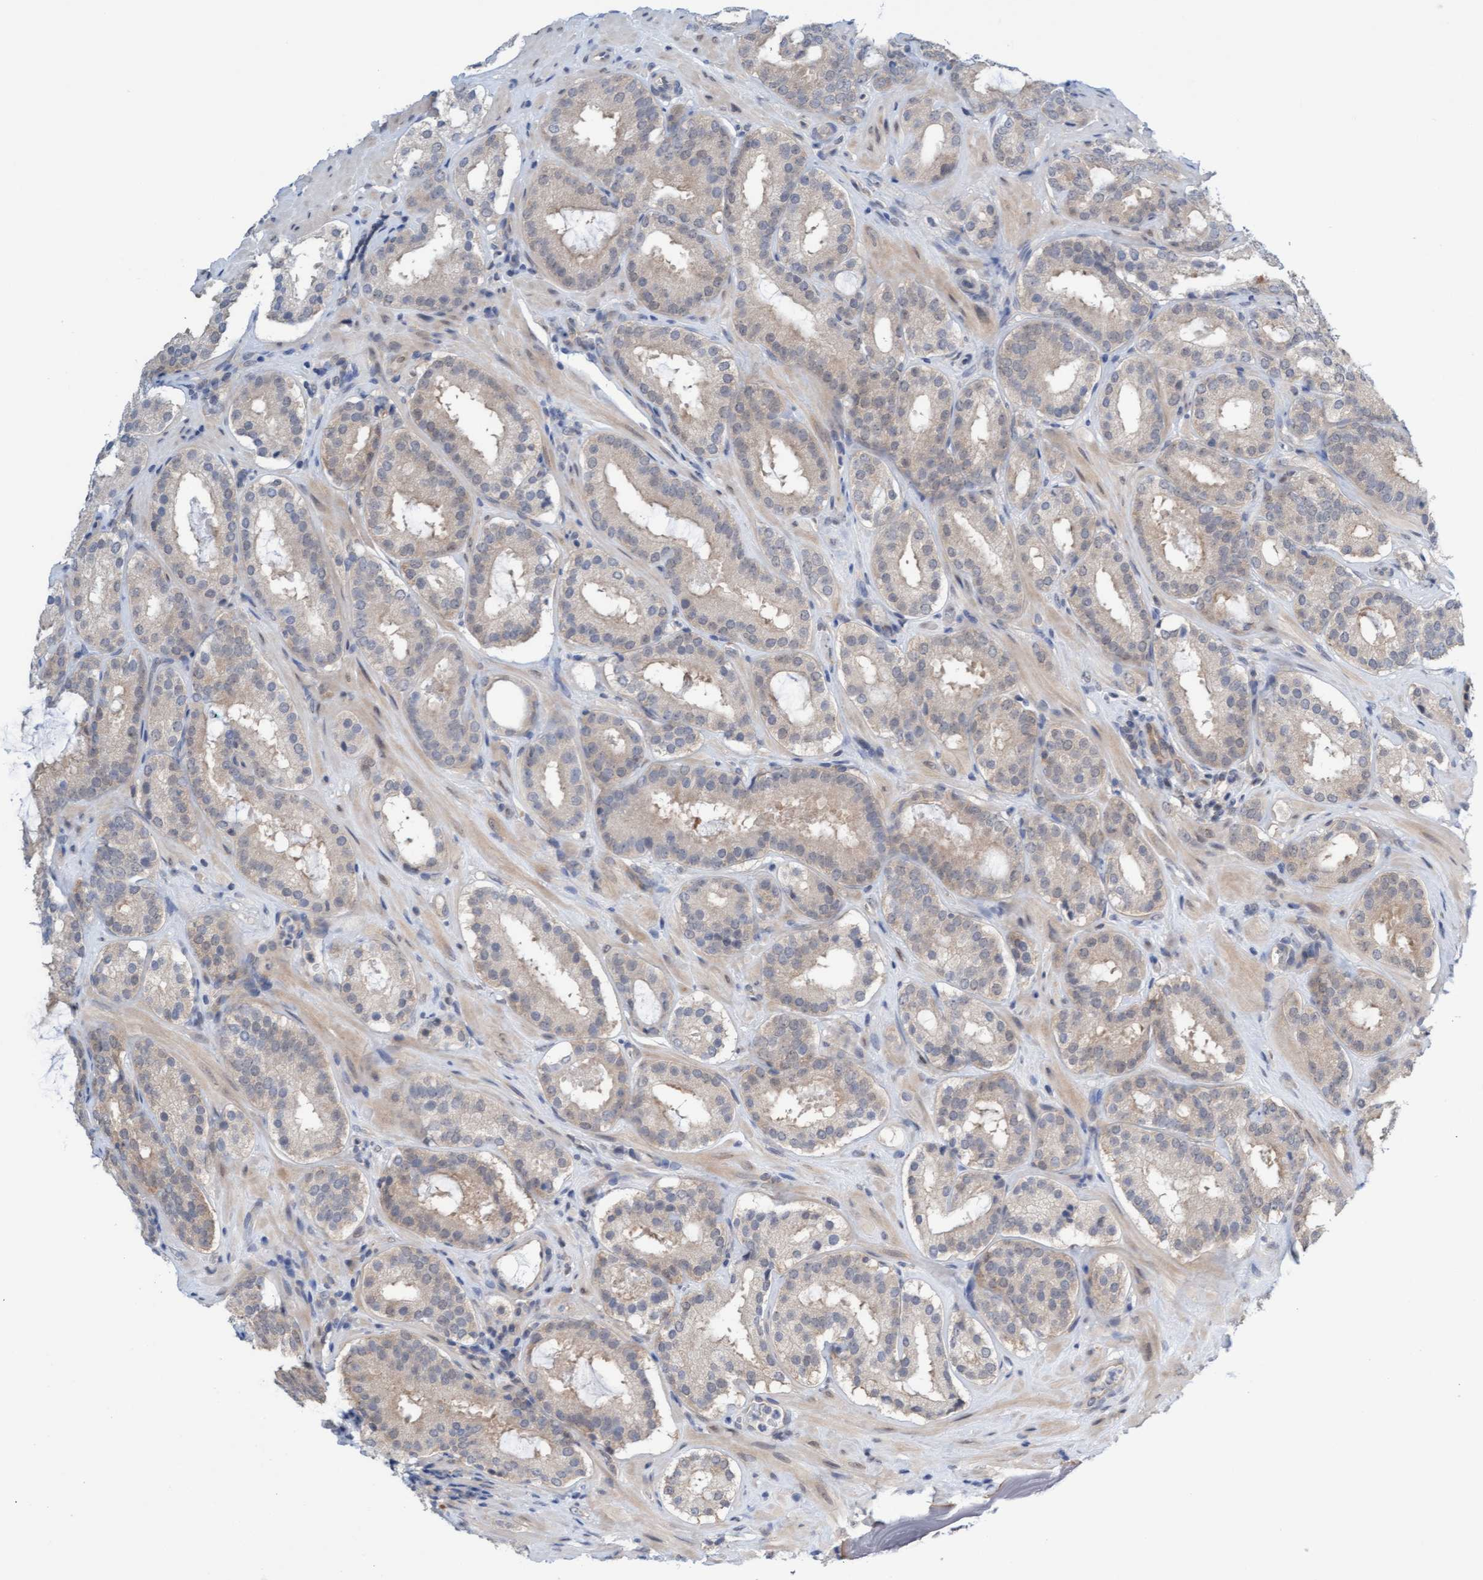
{"staining": {"intensity": "weak", "quantity": ">75%", "location": "cytoplasmic/membranous"}, "tissue": "prostate cancer", "cell_type": "Tumor cells", "image_type": "cancer", "snomed": [{"axis": "morphology", "description": "Adenocarcinoma, Low grade"}, {"axis": "topography", "description": "Prostate"}], "caption": "Weak cytoplasmic/membranous expression is present in approximately >75% of tumor cells in prostate cancer (low-grade adenocarcinoma). (DAB IHC with brightfield microscopy, high magnification).", "gene": "AMZ2", "patient": {"sex": "male", "age": 69}}